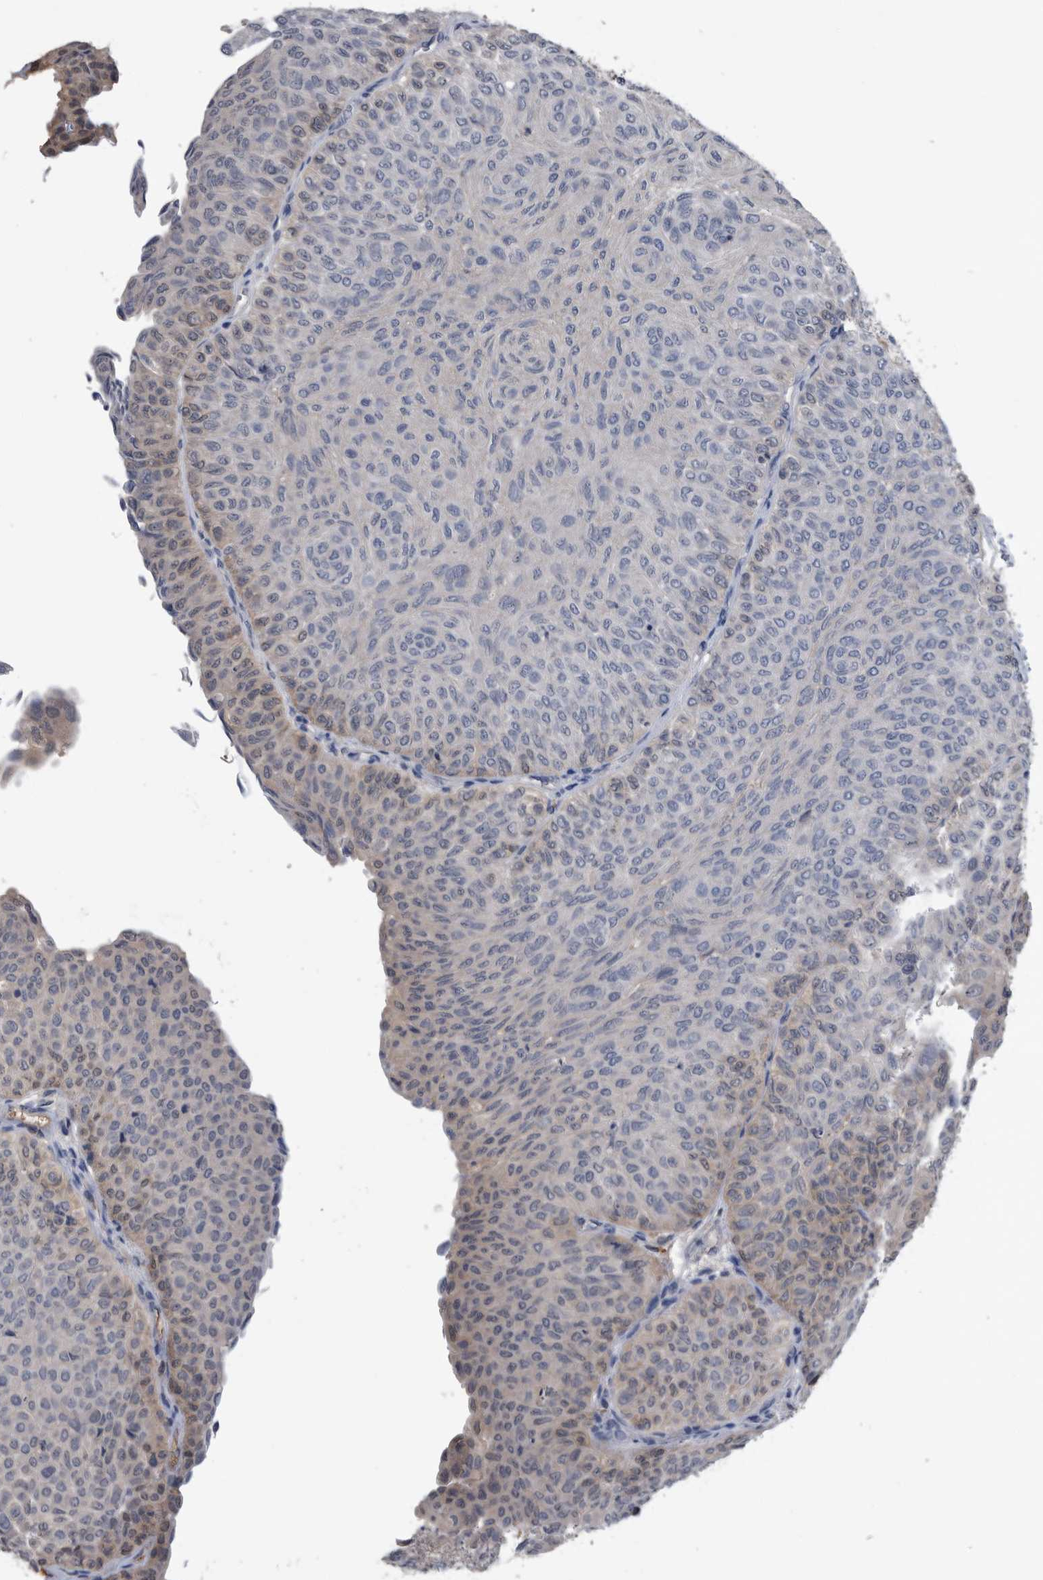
{"staining": {"intensity": "negative", "quantity": "none", "location": "none"}, "tissue": "urothelial cancer", "cell_type": "Tumor cells", "image_type": "cancer", "snomed": [{"axis": "morphology", "description": "Urothelial carcinoma, Low grade"}, {"axis": "topography", "description": "Urinary bladder"}], "caption": "Low-grade urothelial carcinoma was stained to show a protein in brown. There is no significant positivity in tumor cells.", "gene": "PDXK", "patient": {"sex": "male", "age": 78}}